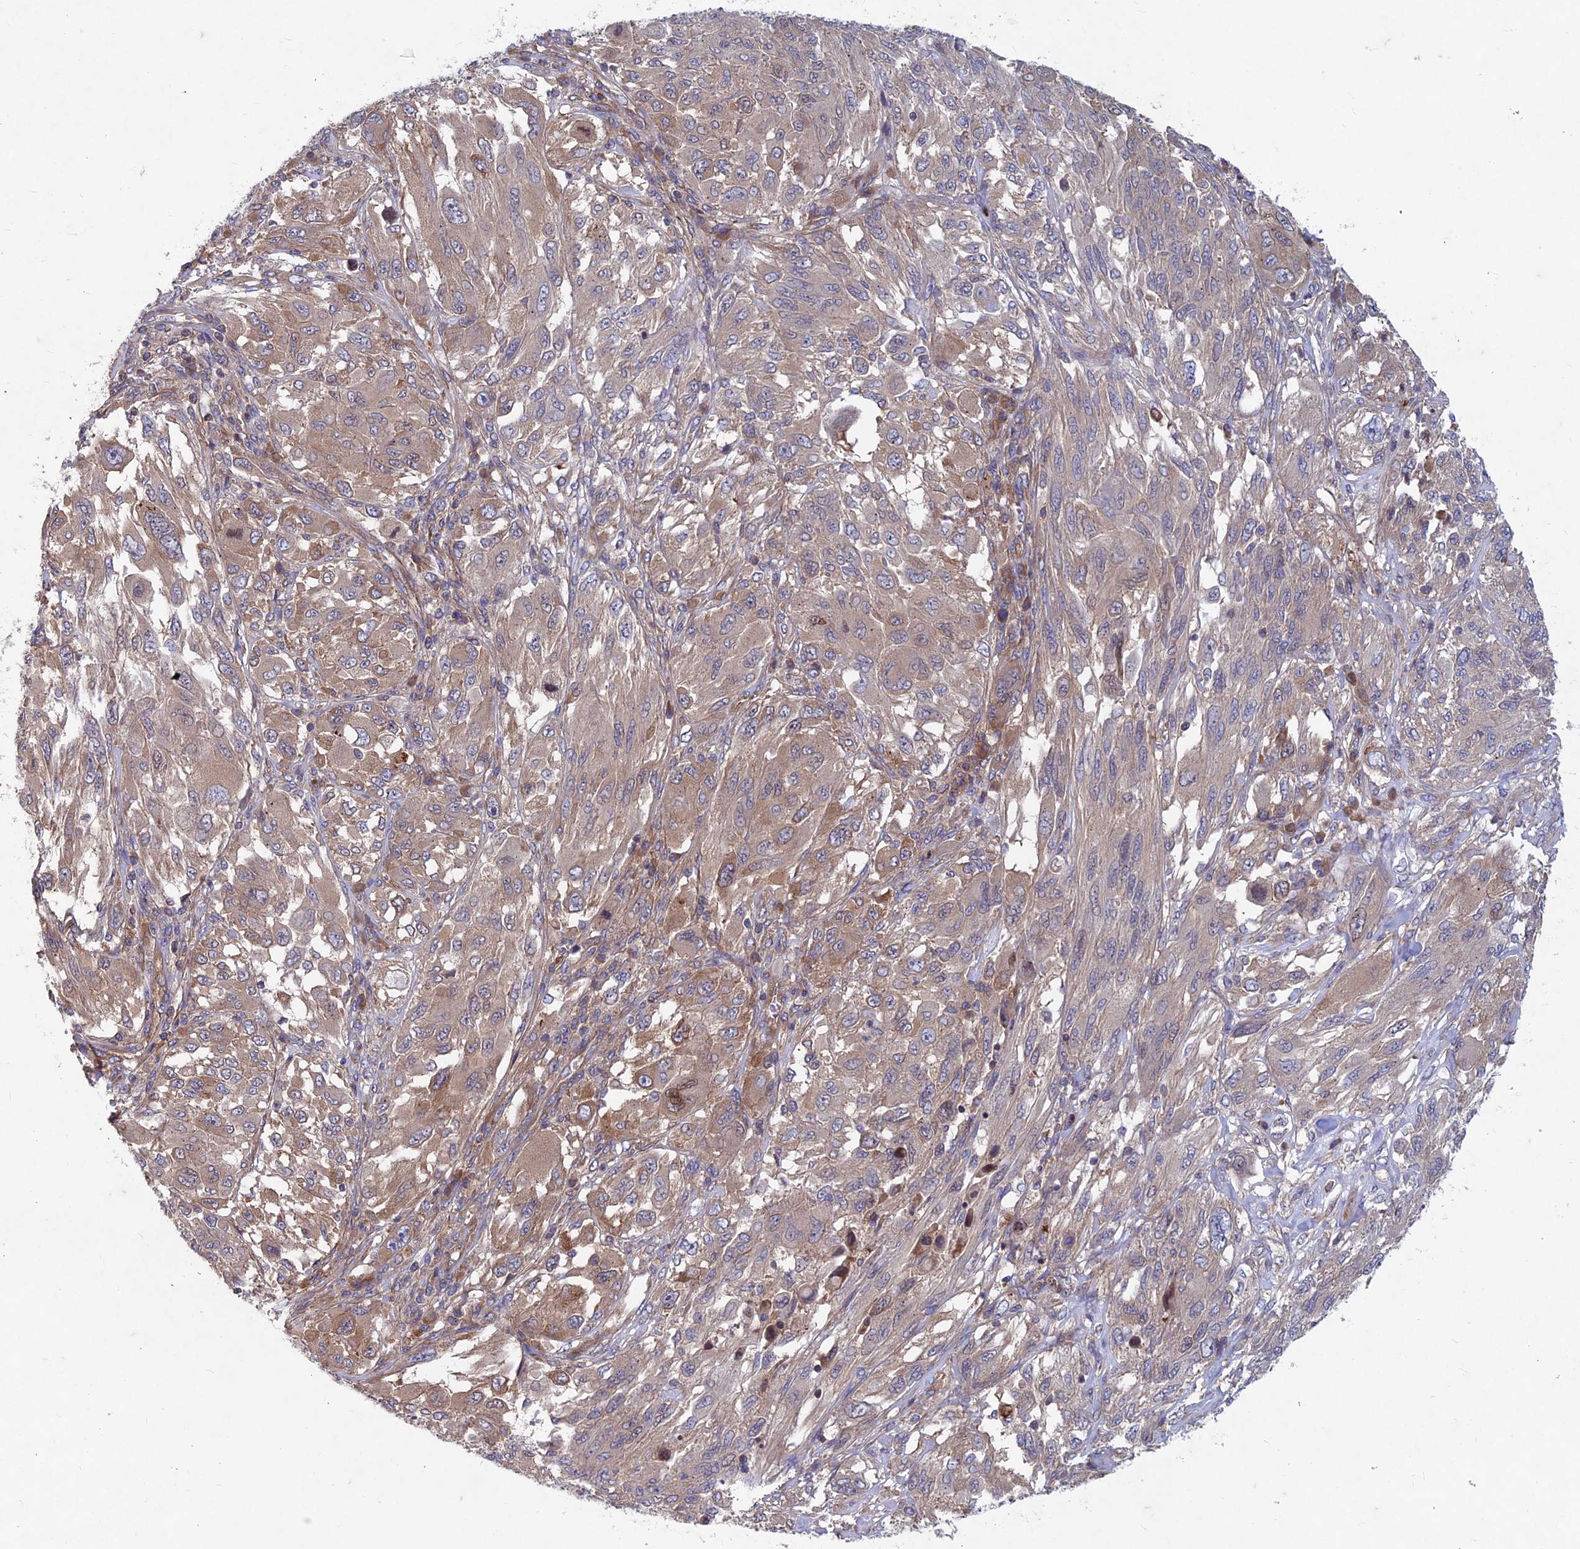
{"staining": {"intensity": "moderate", "quantity": ">75%", "location": "cytoplasmic/membranous"}, "tissue": "melanoma", "cell_type": "Tumor cells", "image_type": "cancer", "snomed": [{"axis": "morphology", "description": "Malignant melanoma, NOS"}, {"axis": "topography", "description": "Skin"}], "caption": "A photomicrograph showing moderate cytoplasmic/membranous positivity in approximately >75% of tumor cells in malignant melanoma, as visualized by brown immunohistochemical staining.", "gene": "NCAPG", "patient": {"sex": "female", "age": 91}}